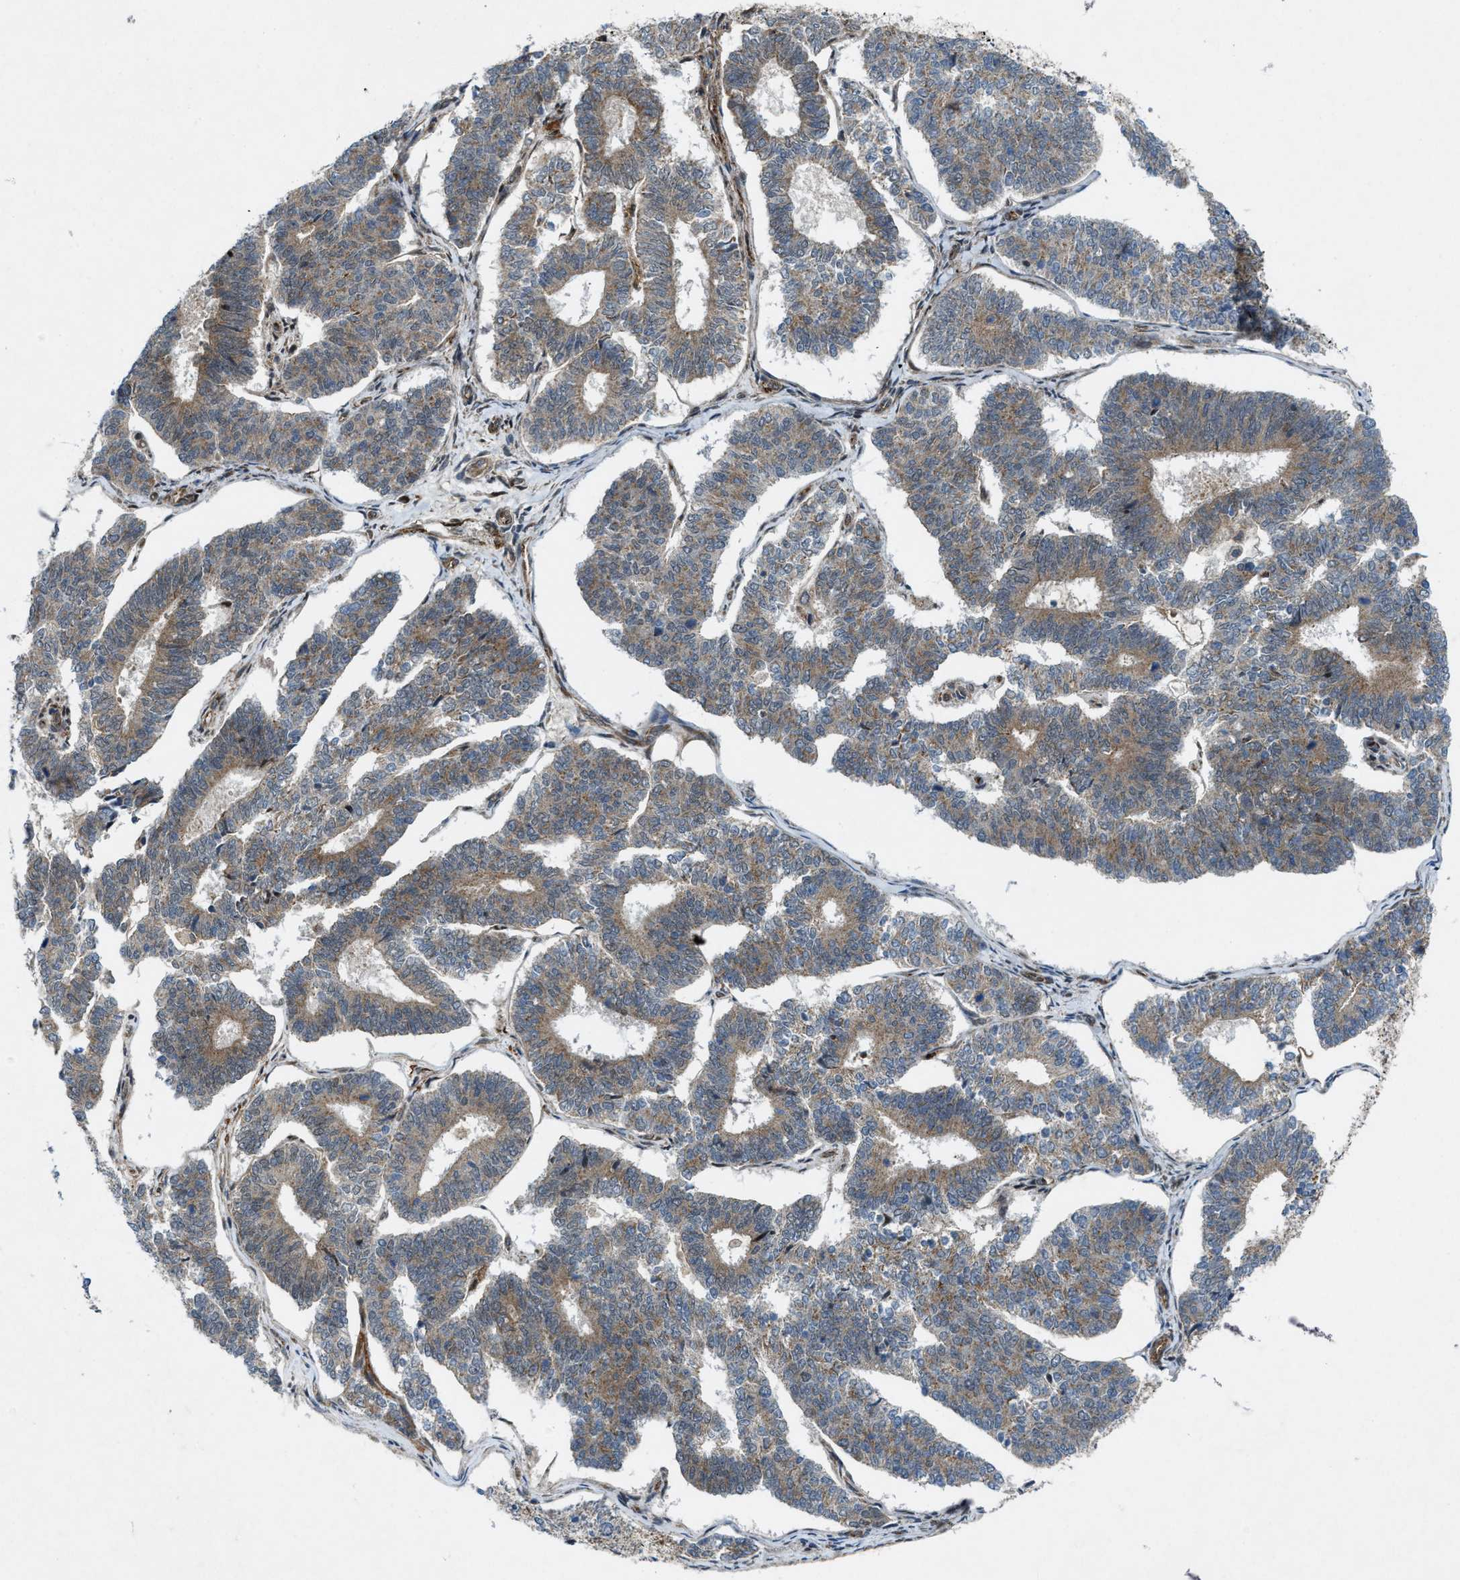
{"staining": {"intensity": "weak", "quantity": ">75%", "location": "cytoplasmic/membranous"}, "tissue": "endometrial cancer", "cell_type": "Tumor cells", "image_type": "cancer", "snomed": [{"axis": "morphology", "description": "Adenocarcinoma, NOS"}, {"axis": "topography", "description": "Endometrium"}], "caption": "Protein analysis of endometrial cancer tissue exhibits weak cytoplasmic/membranous staining in about >75% of tumor cells.", "gene": "URGCP", "patient": {"sex": "female", "age": 70}}